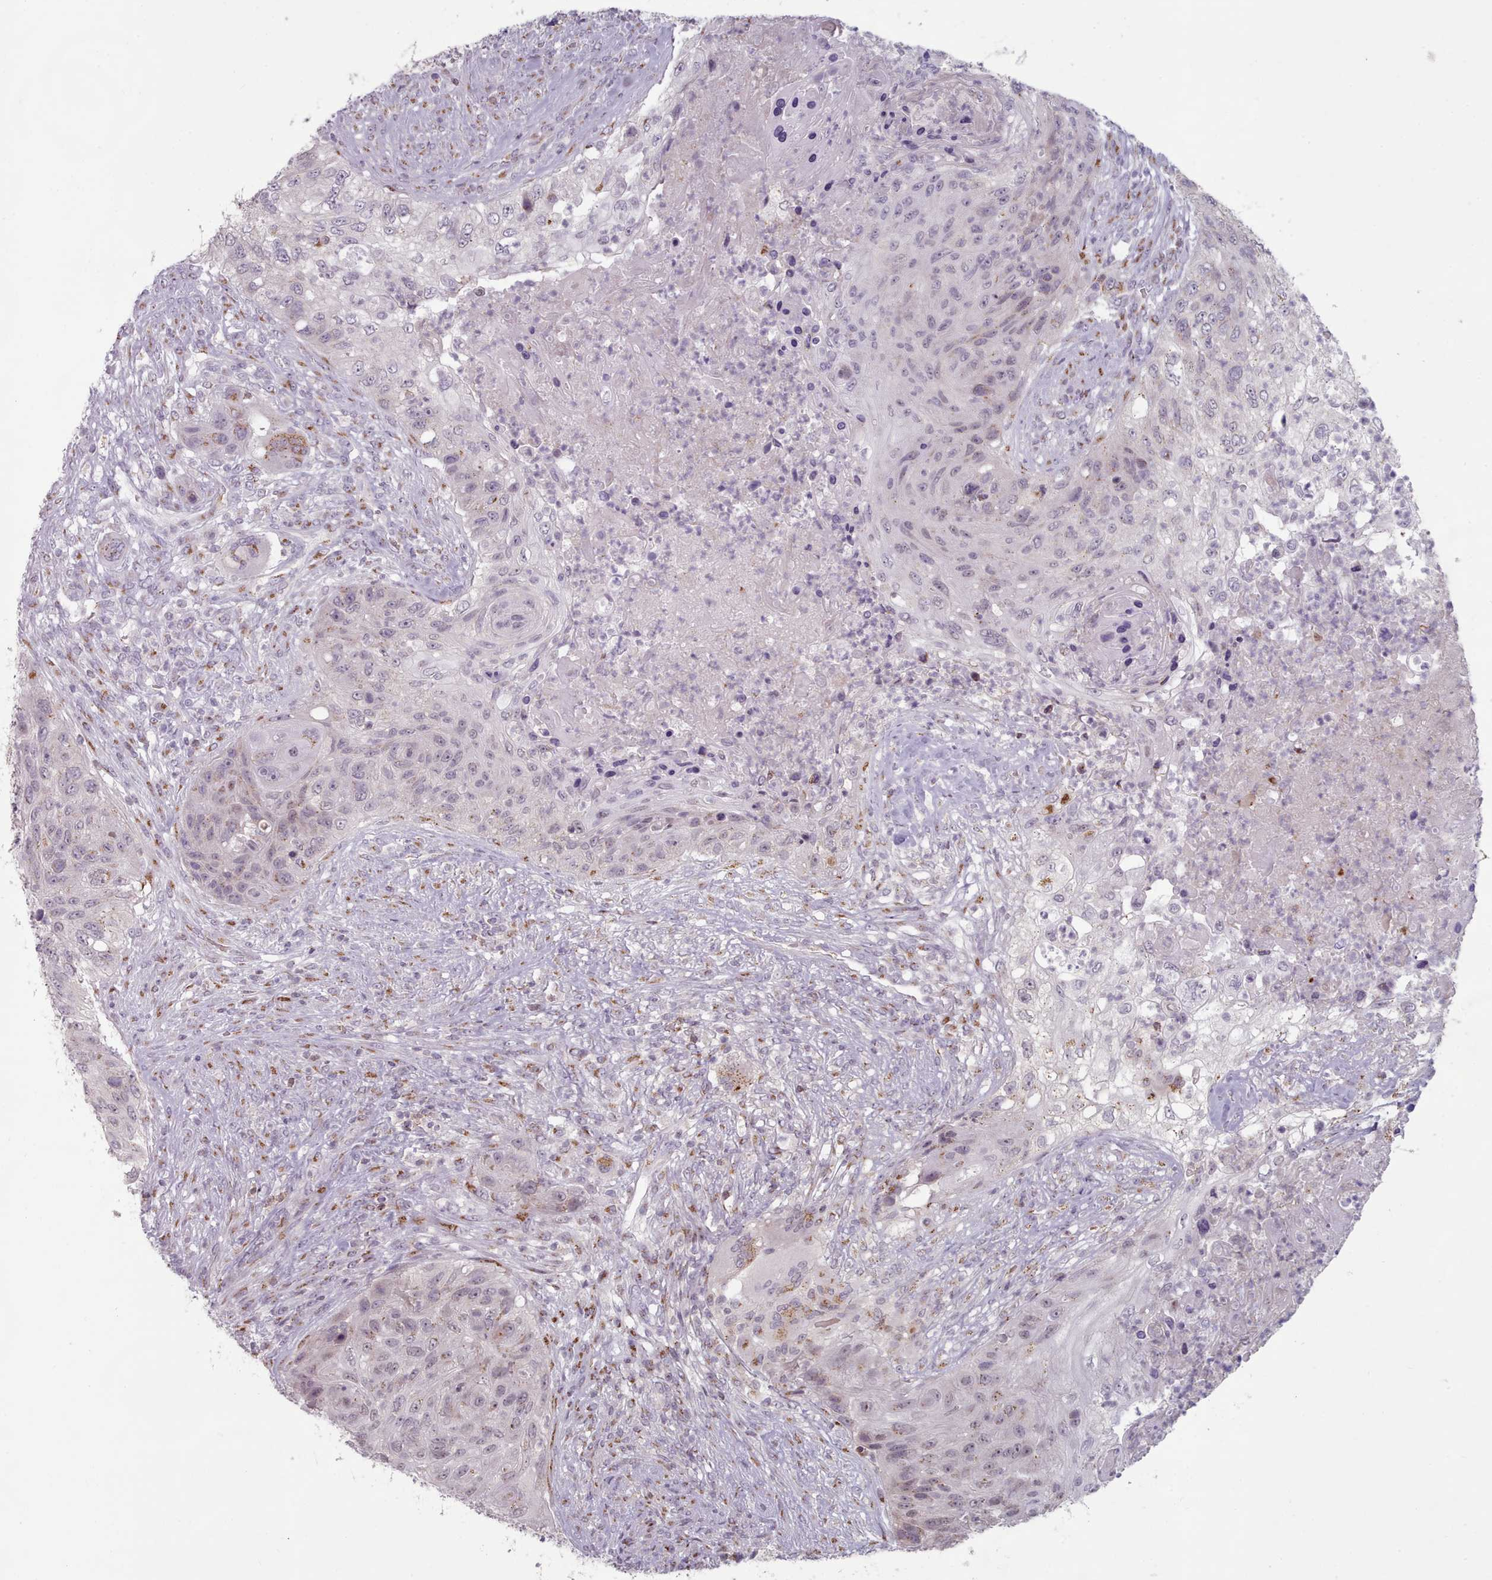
{"staining": {"intensity": "moderate", "quantity": "<25%", "location": "cytoplasmic/membranous"}, "tissue": "urothelial cancer", "cell_type": "Tumor cells", "image_type": "cancer", "snomed": [{"axis": "morphology", "description": "Urothelial carcinoma, High grade"}, {"axis": "topography", "description": "Urinary bladder"}], "caption": "A micrograph of human high-grade urothelial carcinoma stained for a protein demonstrates moderate cytoplasmic/membranous brown staining in tumor cells.", "gene": "MAN1B1", "patient": {"sex": "female", "age": 60}}